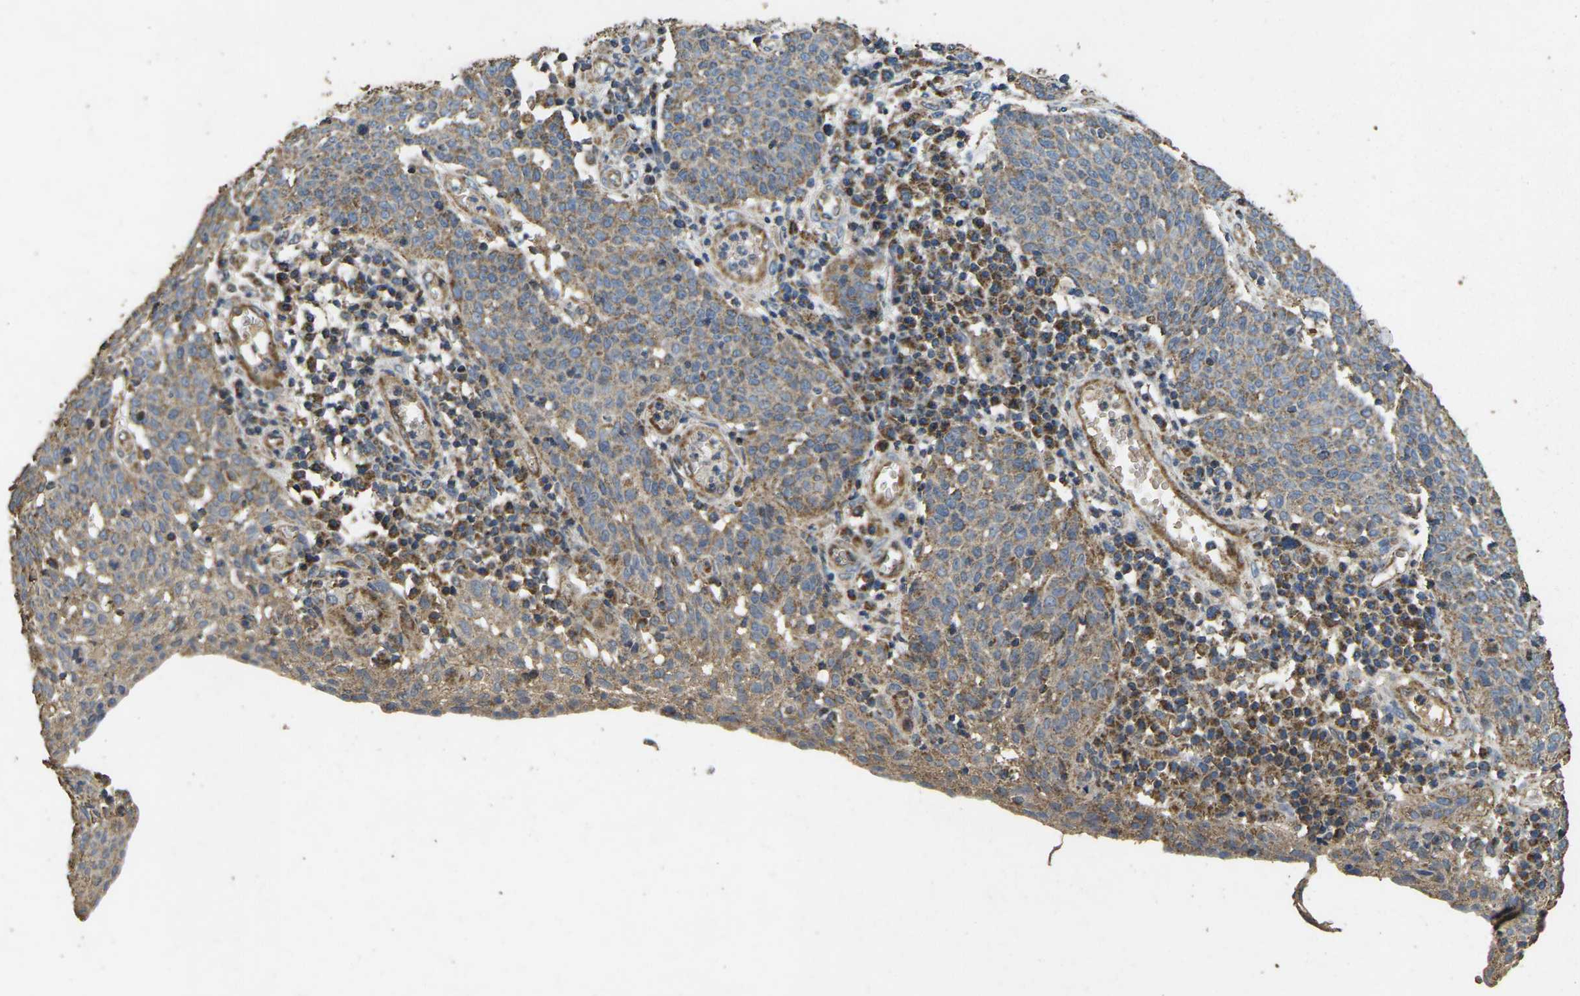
{"staining": {"intensity": "moderate", "quantity": ">75%", "location": "cytoplasmic/membranous"}, "tissue": "cervical cancer", "cell_type": "Tumor cells", "image_type": "cancer", "snomed": [{"axis": "morphology", "description": "Squamous cell carcinoma, NOS"}, {"axis": "topography", "description": "Cervix"}], "caption": "Human cervical cancer (squamous cell carcinoma) stained for a protein (brown) reveals moderate cytoplasmic/membranous positive staining in approximately >75% of tumor cells.", "gene": "MAPK11", "patient": {"sex": "female", "age": 34}}